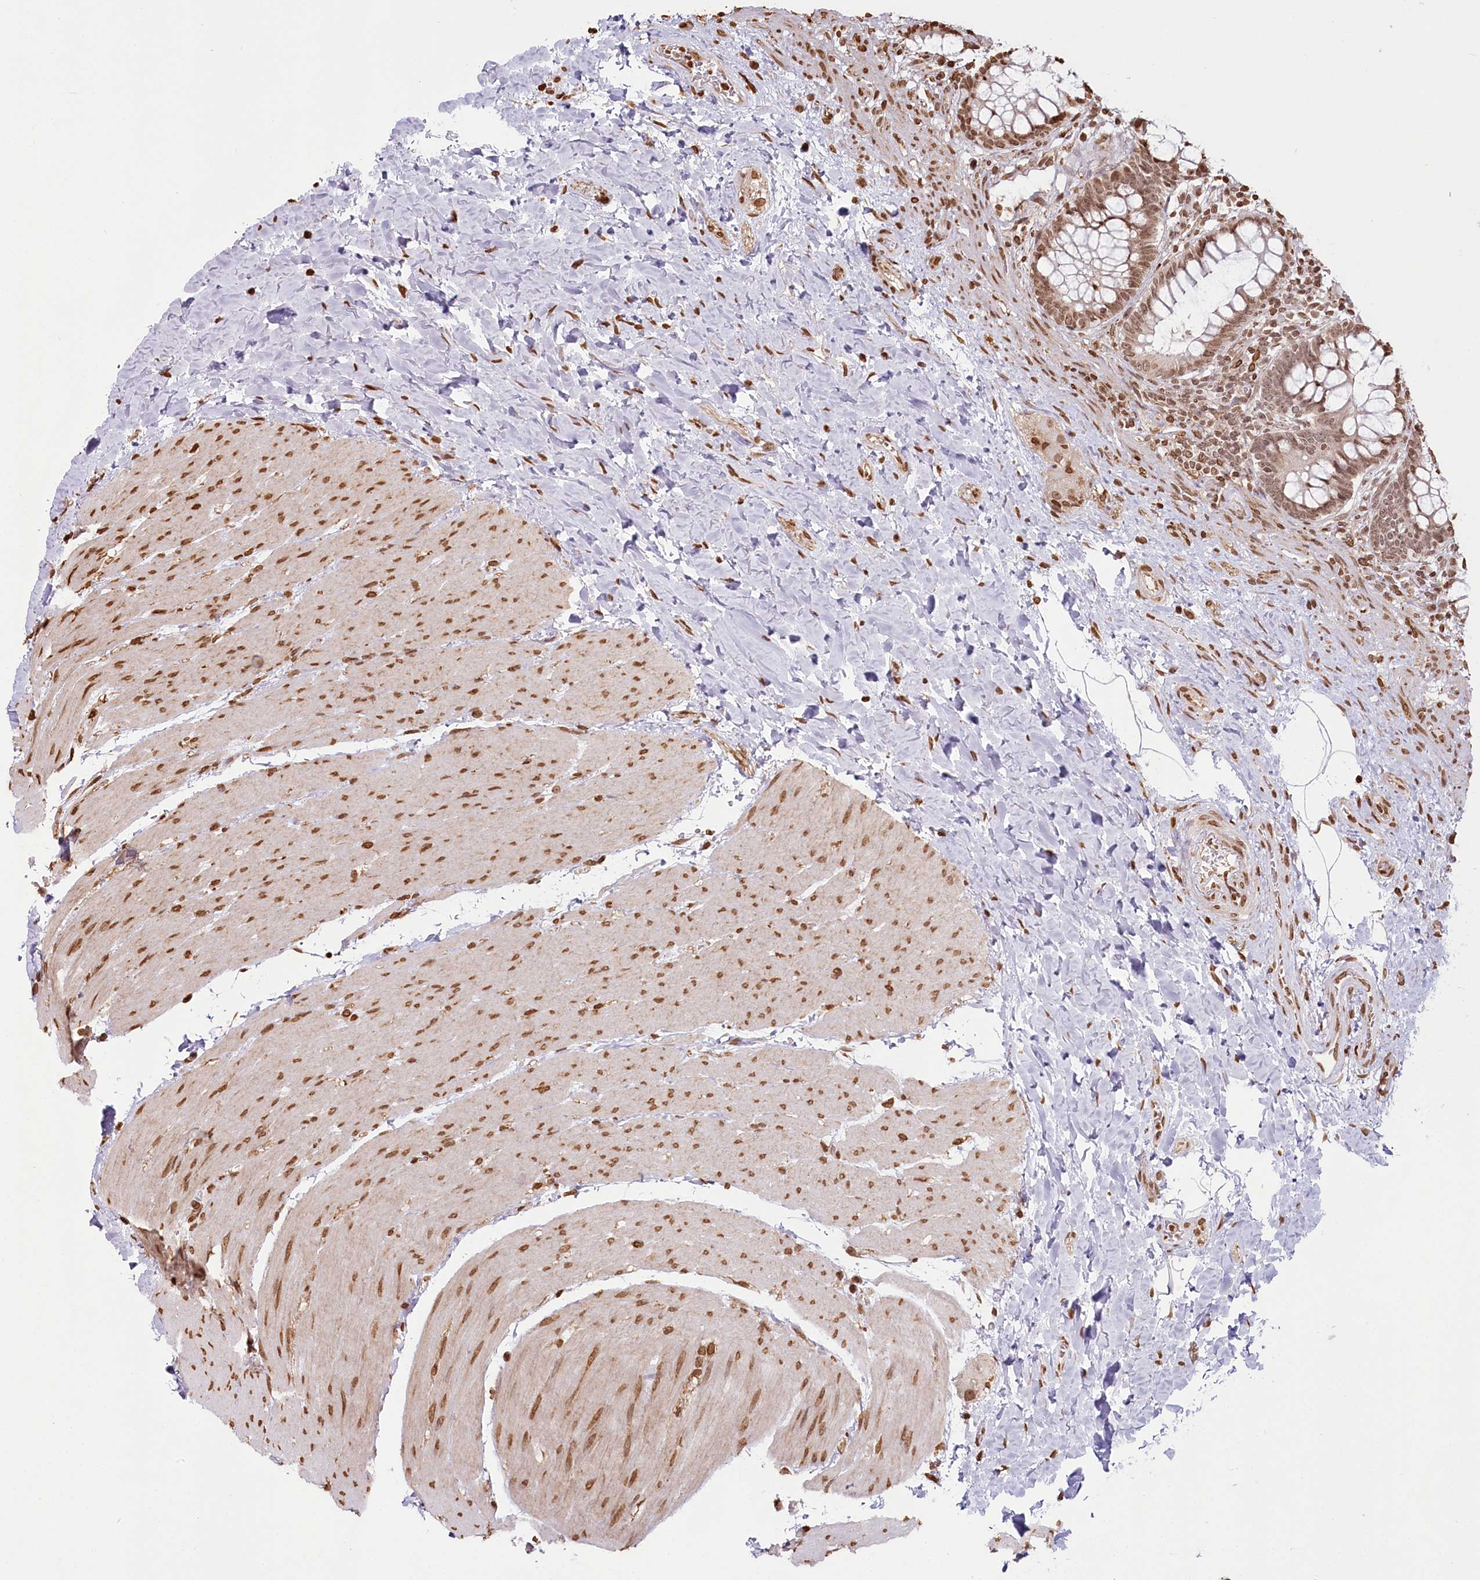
{"staining": {"intensity": "moderate", "quantity": ">75%", "location": "nuclear"}, "tissue": "rectum", "cell_type": "Glandular cells", "image_type": "normal", "snomed": [{"axis": "morphology", "description": "Normal tissue, NOS"}, {"axis": "topography", "description": "Rectum"}], "caption": "Immunohistochemistry (IHC) image of benign human rectum stained for a protein (brown), which reveals medium levels of moderate nuclear expression in approximately >75% of glandular cells.", "gene": "FAM13A", "patient": {"sex": "male", "age": 64}}